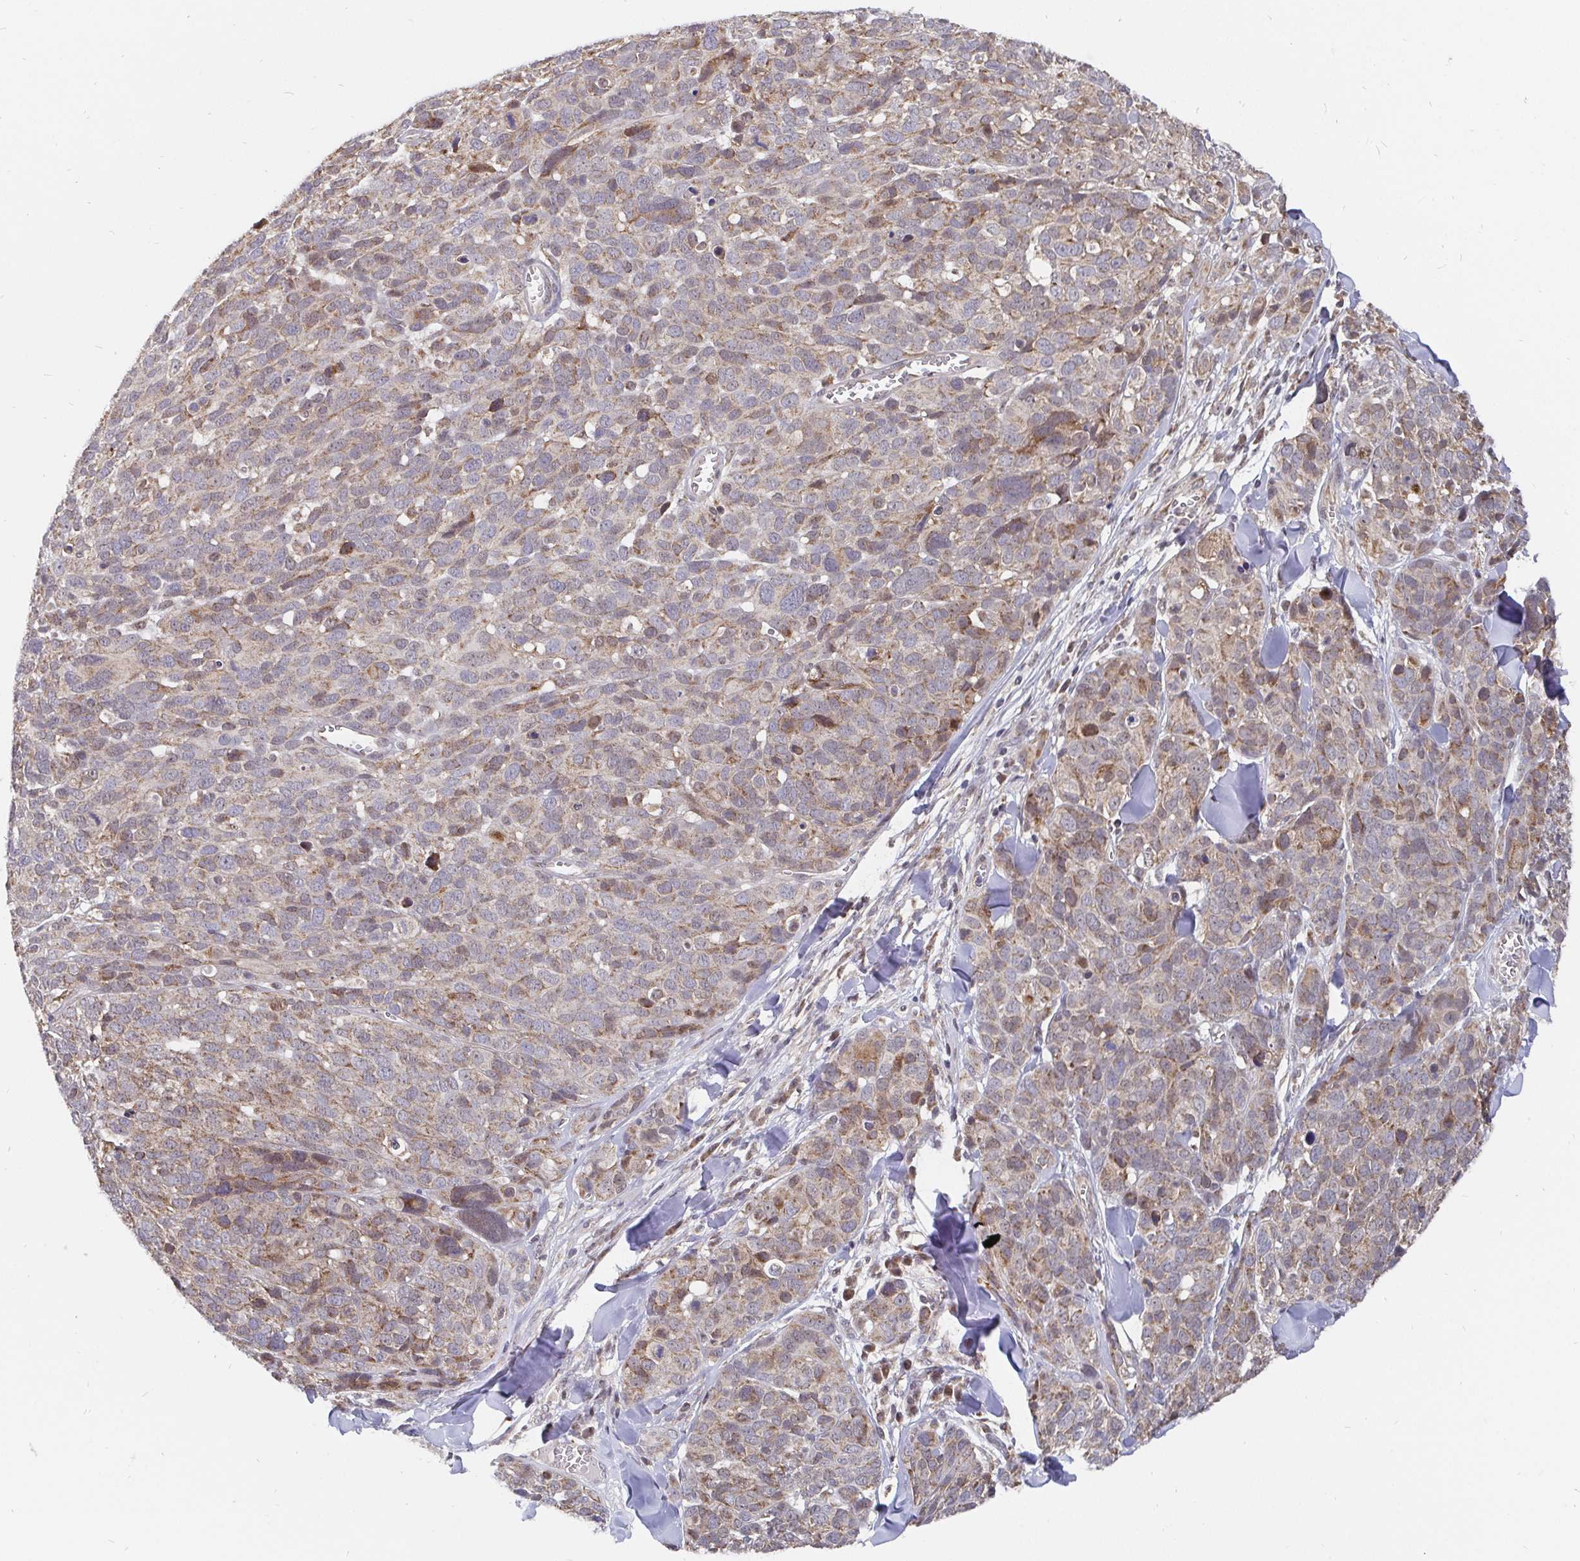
{"staining": {"intensity": "moderate", "quantity": "25%-75%", "location": "cytoplasmic/membranous"}, "tissue": "melanoma", "cell_type": "Tumor cells", "image_type": "cancer", "snomed": [{"axis": "morphology", "description": "Malignant melanoma, NOS"}, {"axis": "topography", "description": "Skin"}], "caption": "This histopathology image displays malignant melanoma stained with immunohistochemistry to label a protein in brown. The cytoplasmic/membranous of tumor cells show moderate positivity for the protein. Nuclei are counter-stained blue.", "gene": "PDF", "patient": {"sex": "male", "age": 51}}